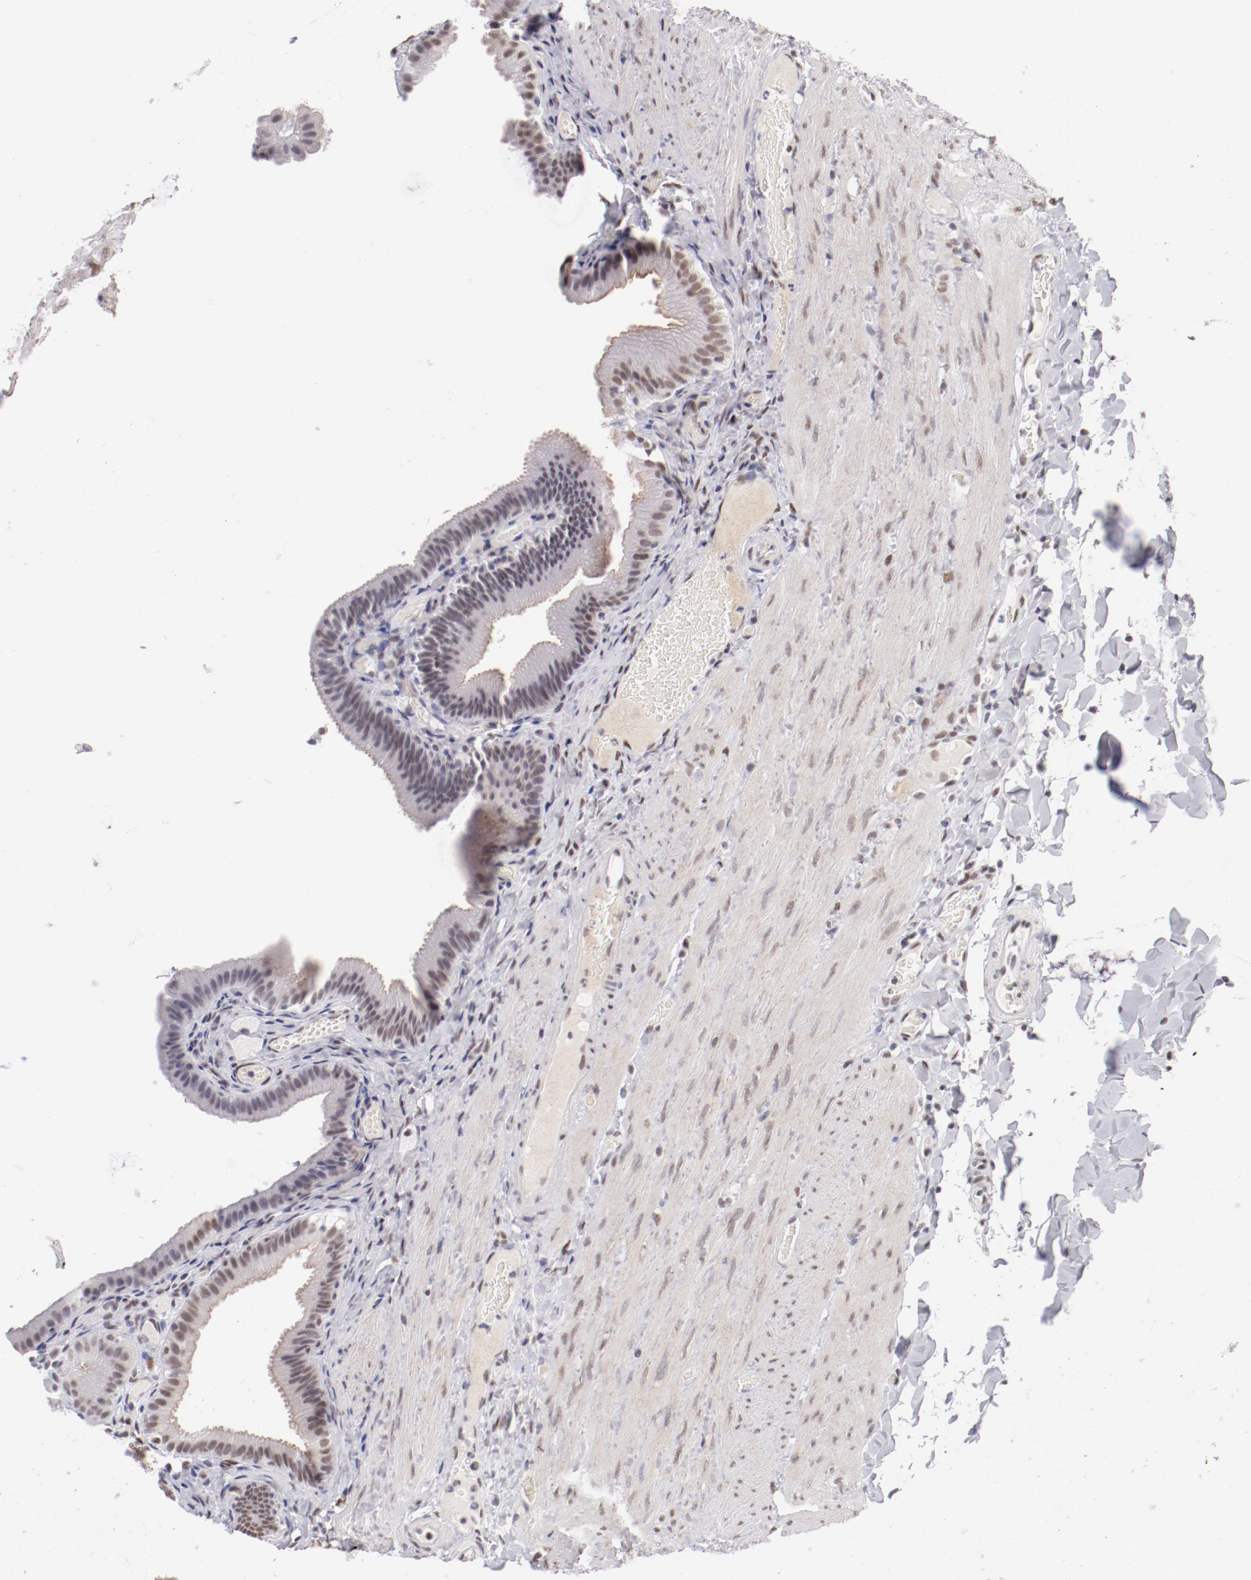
{"staining": {"intensity": "weak", "quantity": ">75%", "location": "nuclear"}, "tissue": "gallbladder", "cell_type": "Glandular cells", "image_type": "normal", "snomed": [{"axis": "morphology", "description": "Normal tissue, NOS"}, {"axis": "topography", "description": "Gallbladder"}], "caption": "About >75% of glandular cells in unremarkable gallbladder reveal weak nuclear protein staining as visualized by brown immunohistochemical staining.", "gene": "TFAP4", "patient": {"sex": "female", "age": 24}}